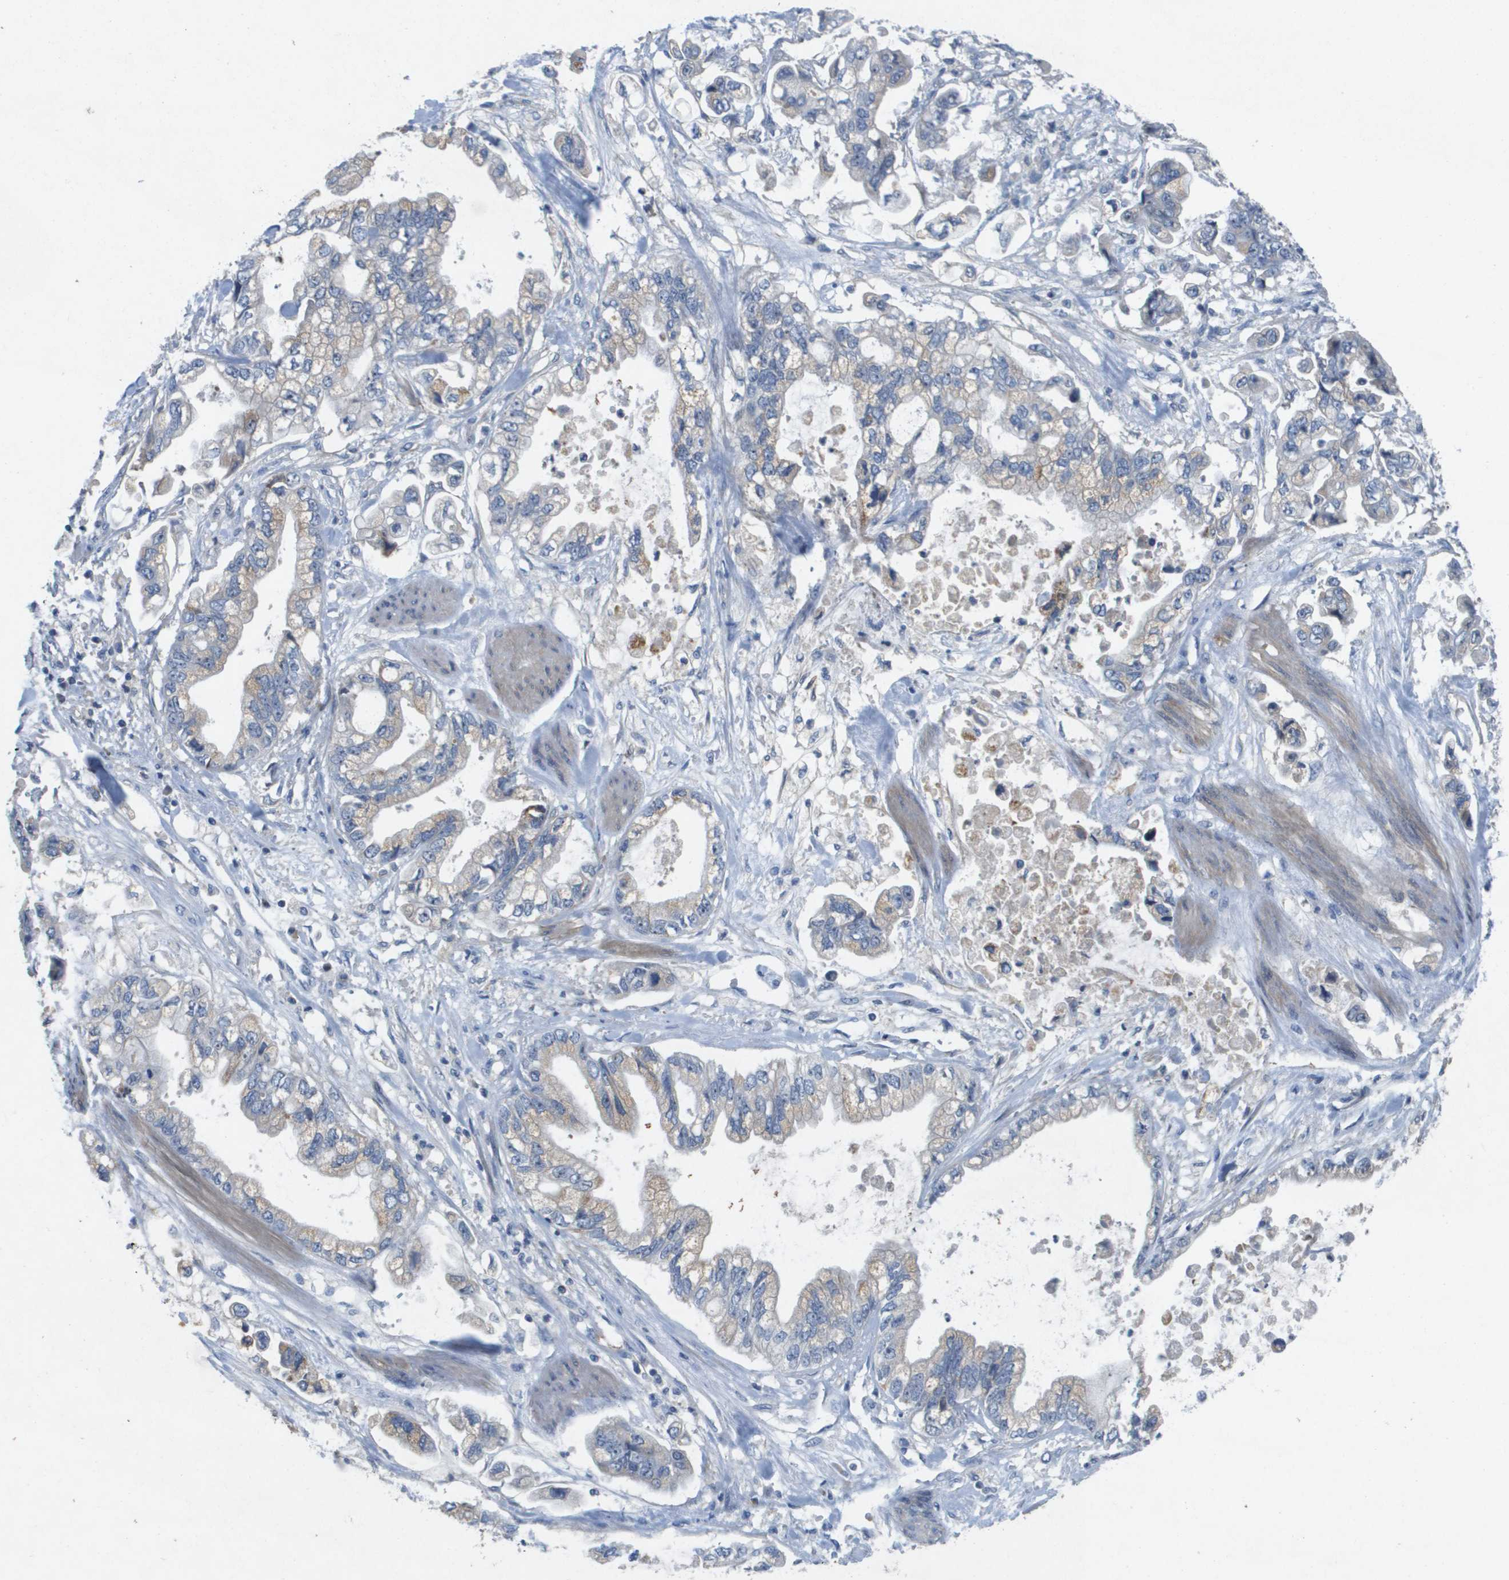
{"staining": {"intensity": "weak", "quantity": "<25%", "location": "cytoplasmic/membranous"}, "tissue": "stomach cancer", "cell_type": "Tumor cells", "image_type": "cancer", "snomed": [{"axis": "morphology", "description": "Normal tissue, NOS"}, {"axis": "morphology", "description": "Adenocarcinoma, NOS"}, {"axis": "topography", "description": "Stomach"}], "caption": "The micrograph reveals no significant expression in tumor cells of stomach adenocarcinoma.", "gene": "B3GNT5", "patient": {"sex": "male", "age": 62}}